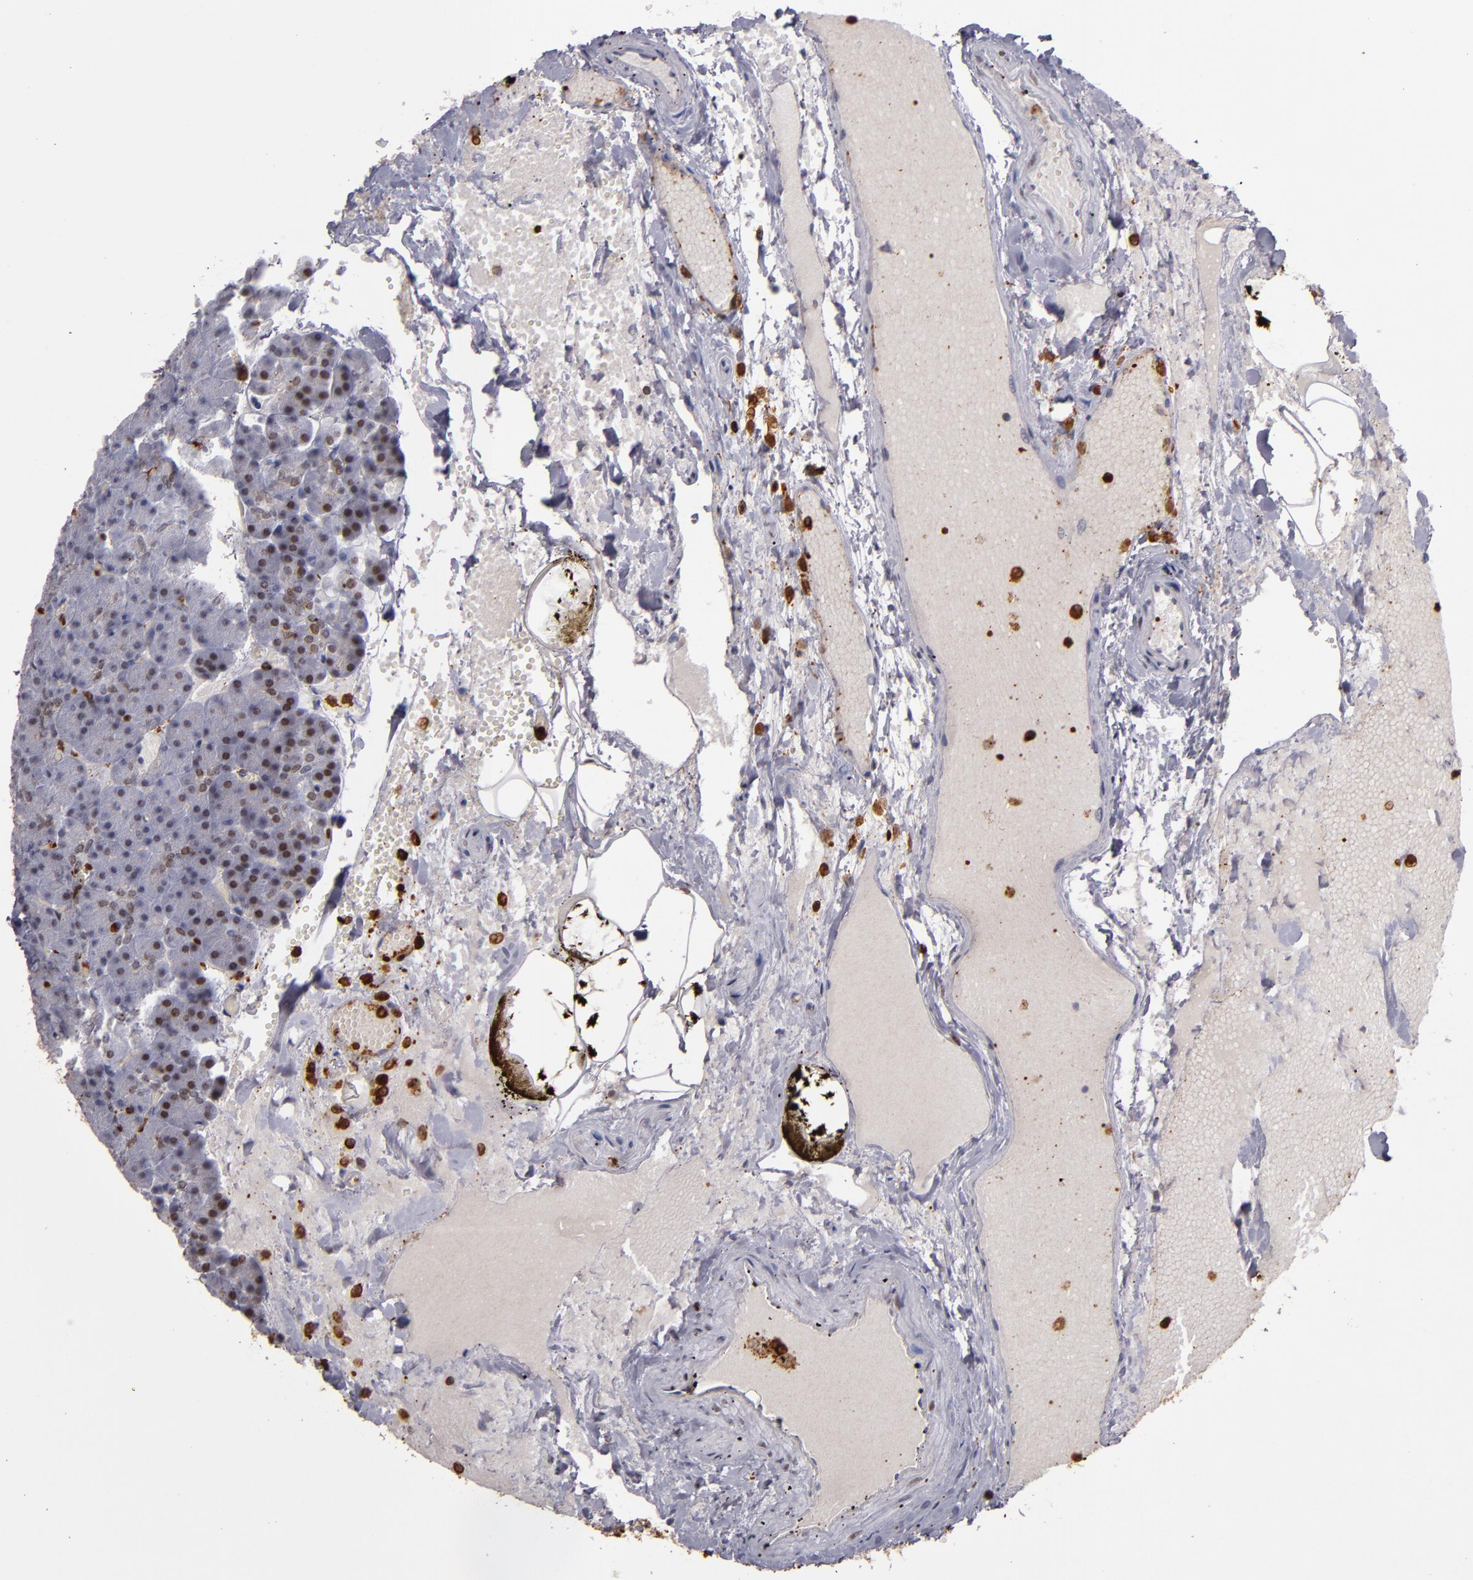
{"staining": {"intensity": "moderate", "quantity": "25%-75%", "location": "nuclear"}, "tissue": "pancreas", "cell_type": "Exocrine glandular cells", "image_type": "normal", "snomed": [{"axis": "morphology", "description": "Normal tissue, NOS"}, {"axis": "topography", "description": "Pancreas"}], "caption": "Protein expression analysis of normal pancreas displays moderate nuclear expression in approximately 25%-75% of exocrine glandular cells.", "gene": "WAS", "patient": {"sex": "female", "age": 35}}